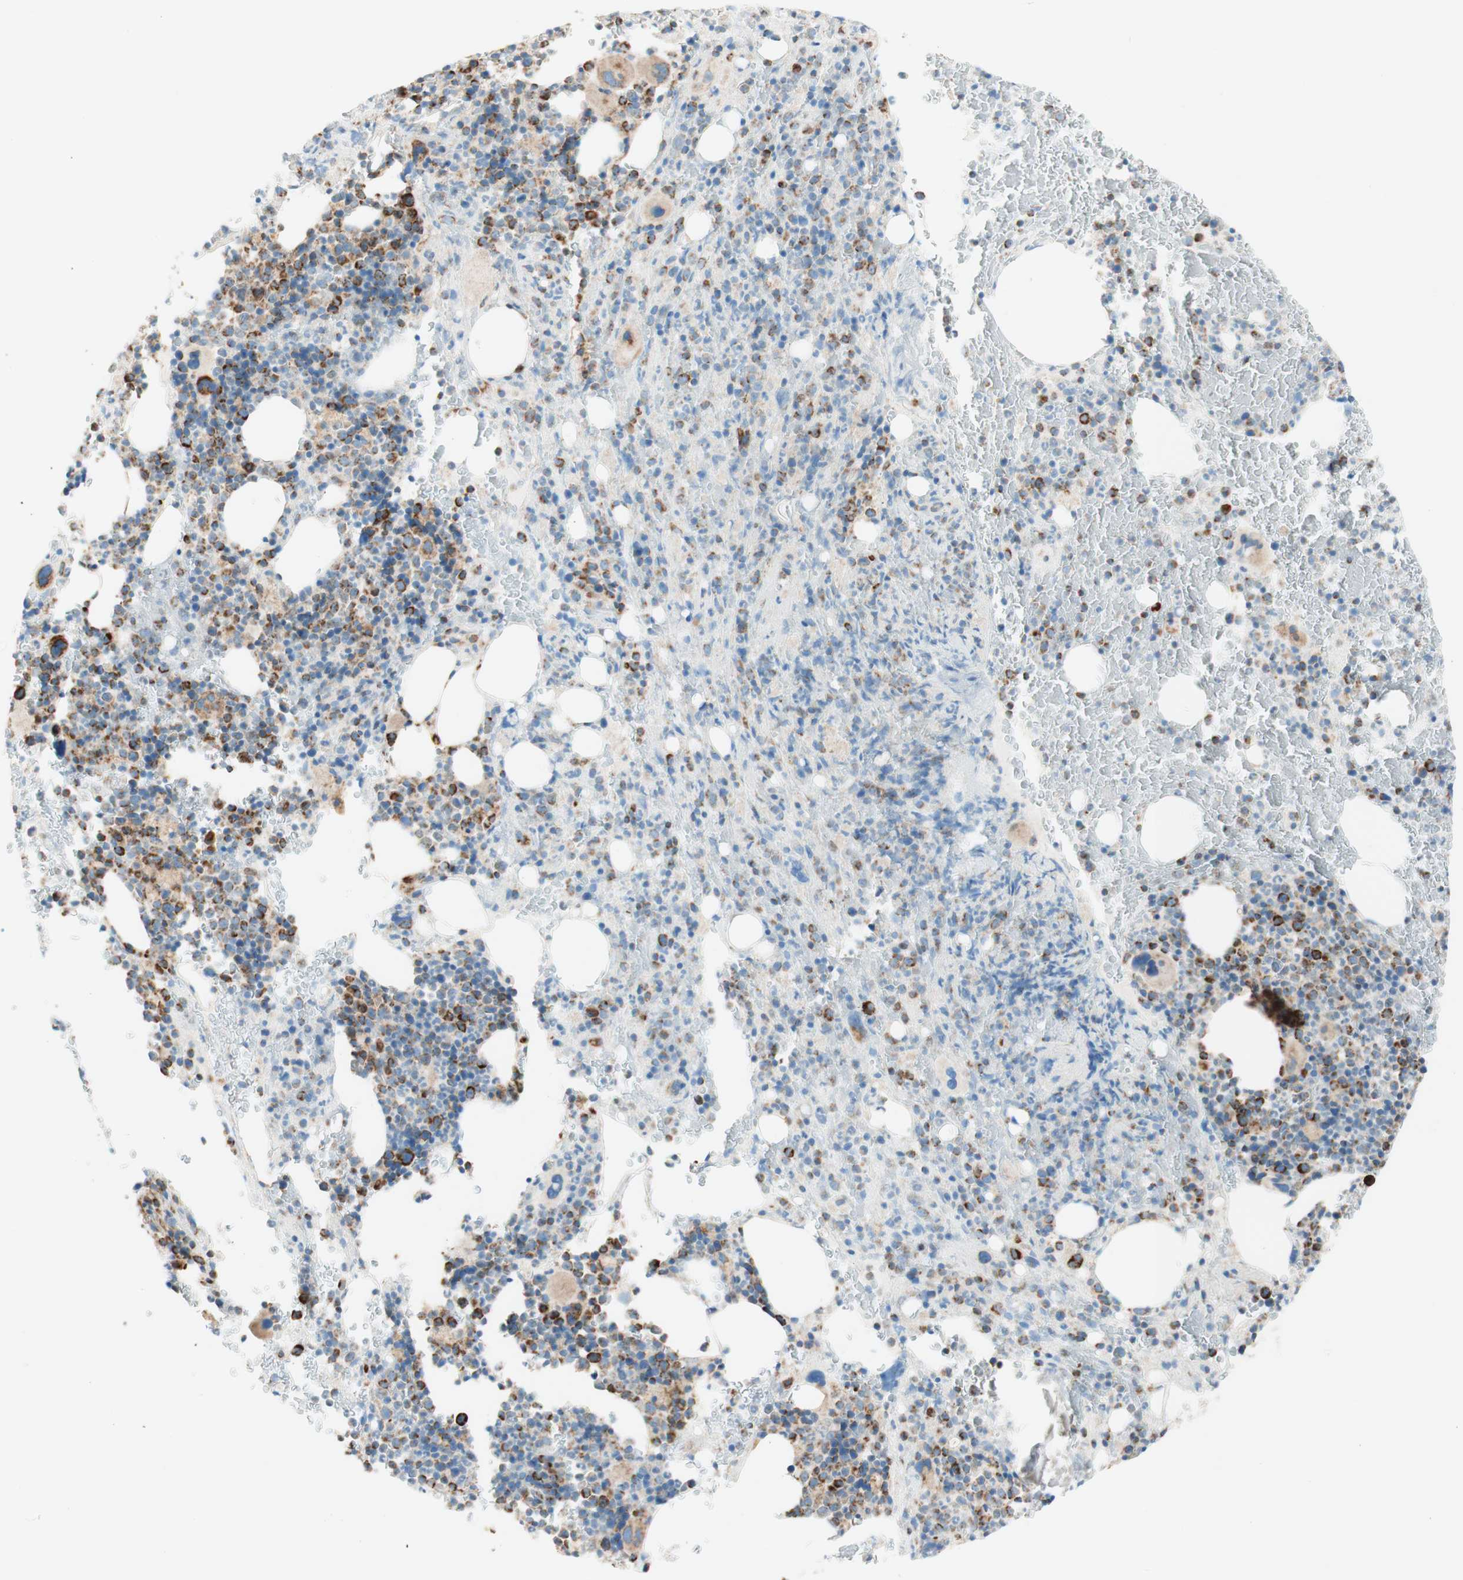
{"staining": {"intensity": "strong", "quantity": "25%-75%", "location": "cytoplasmic/membranous"}, "tissue": "bone marrow", "cell_type": "Hematopoietic cells", "image_type": "normal", "snomed": [{"axis": "morphology", "description": "Normal tissue, NOS"}, {"axis": "morphology", "description": "Inflammation, NOS"}, {"axis": "topography", "description": "Bone marrow"}], "caption": "DAB immunohistochemical staining of unremarkable bone marrow demonstrates strong cytoplasmic/membranous protein expression in approximately 25%-75% of hematopoietic cells.", "gene": "TOMM20", "patient": {"sex": "male", "age": 72}}